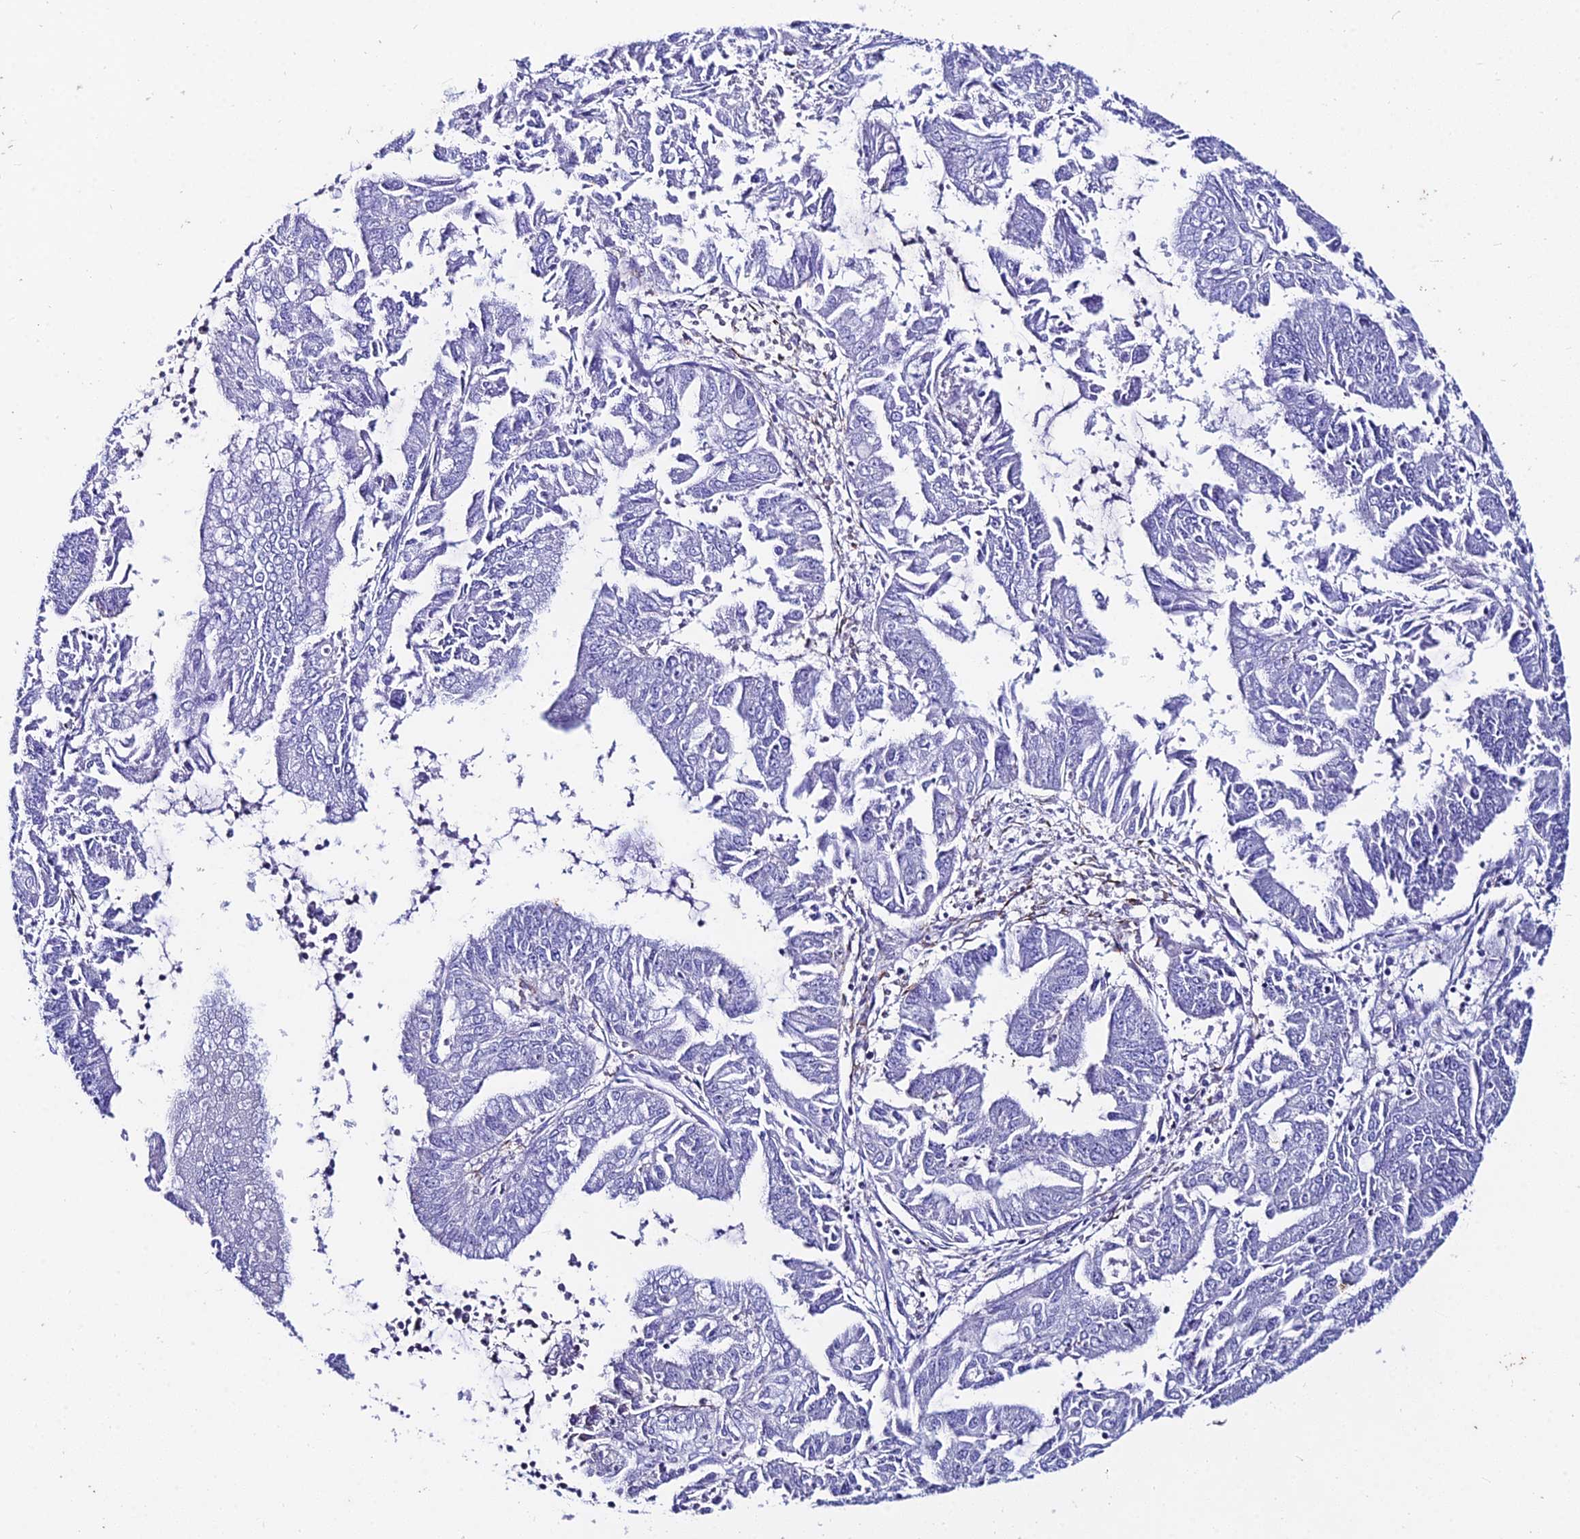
{"staining": {"intensity": "negative", "quantity": "none", "location": "none"}, "tissue": "endometrial cancer", "cell_type": "Tumor cells", "image_type": "cancer", "snomed": [{"axis": "morphology", "description": "Adenocarcinoma, NOS"}, {"axis": "topography", "description": "Endometrium"}], "caption": "Immunohistochemistry micrograph of human endometrial cancer stained for a protein (brown), which demonstrates no expression in tumor cells.", "gene": "LGALS7", "patient": {"sex": "female", "age": 73}}